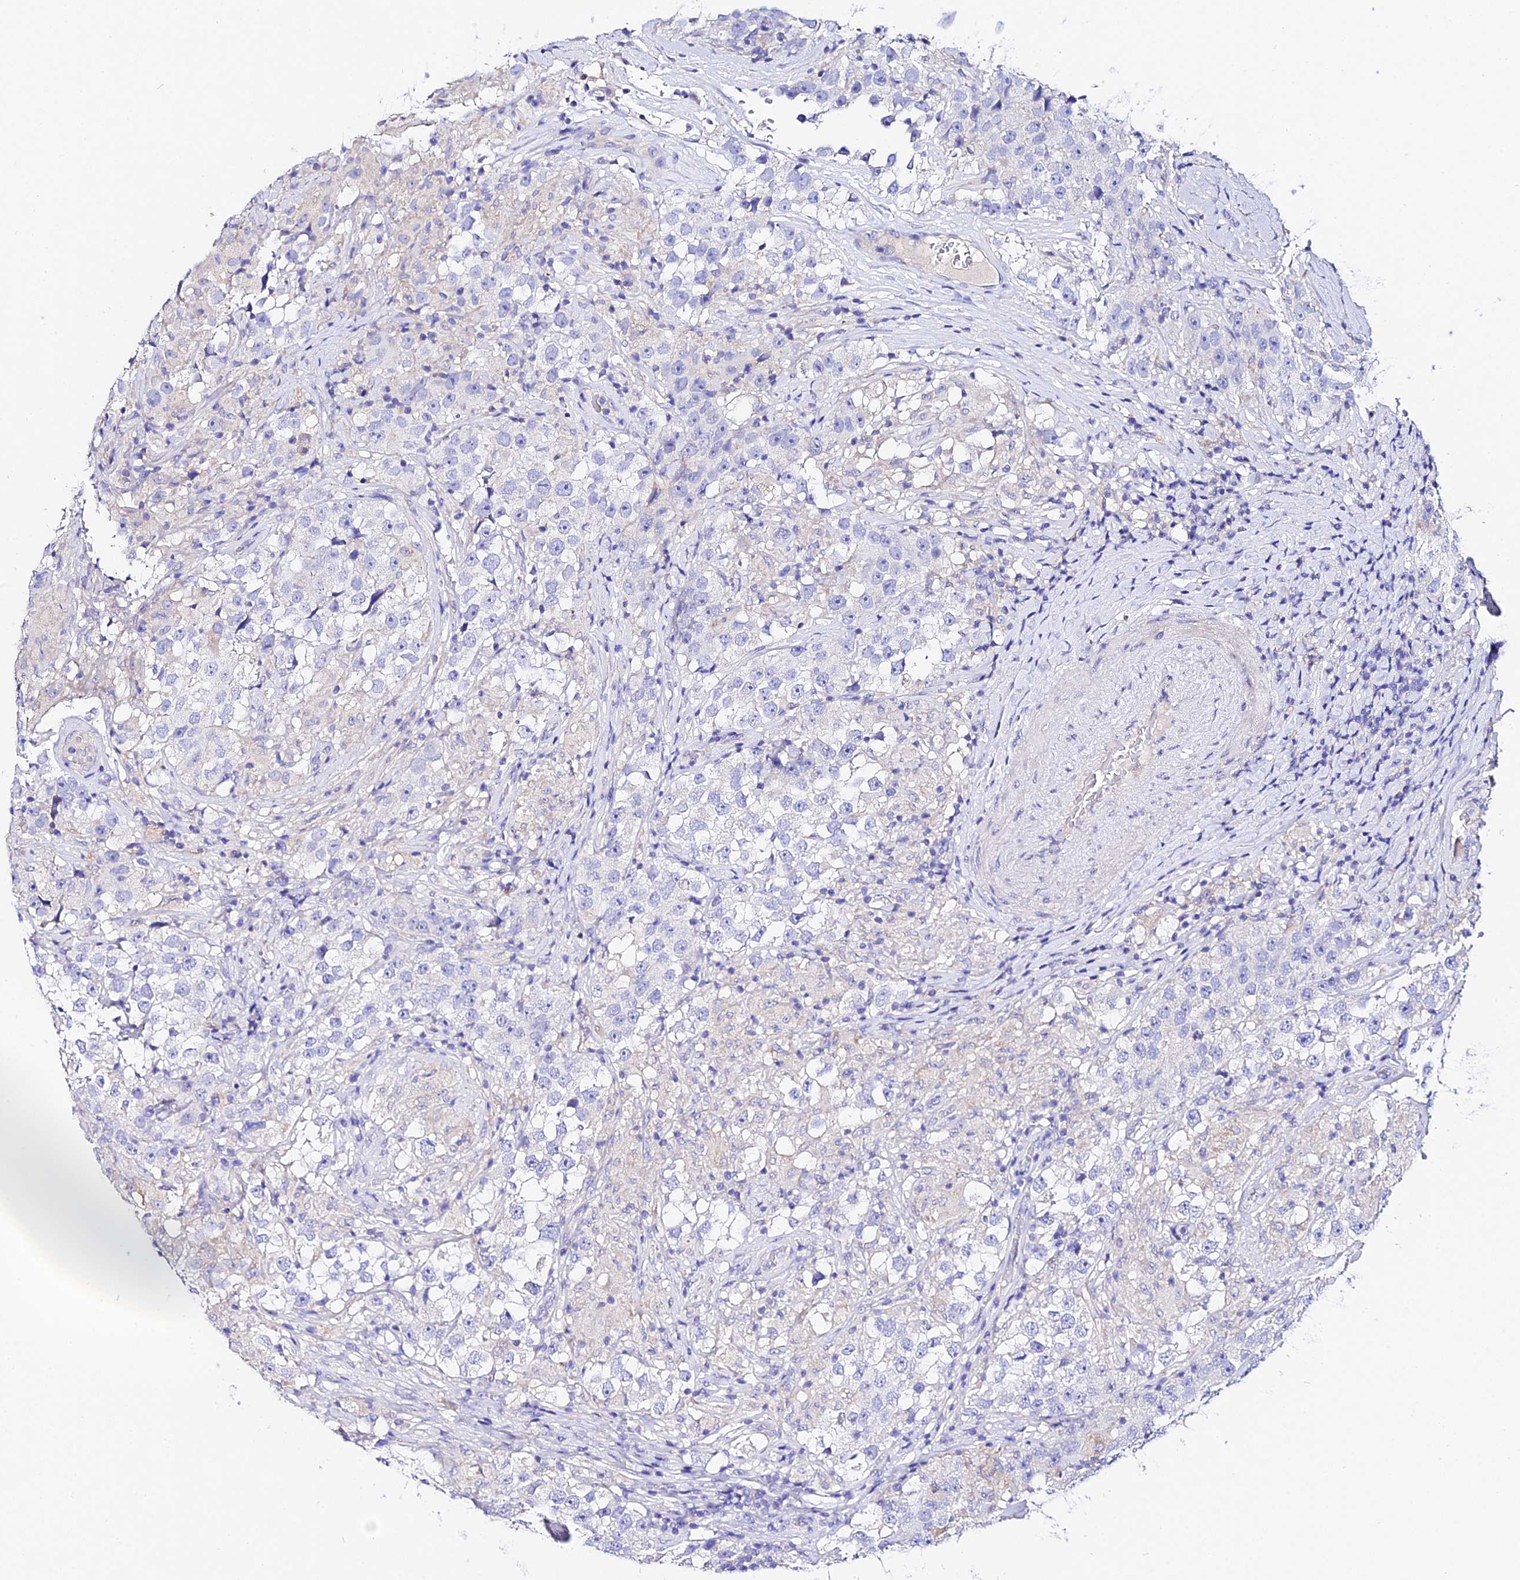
{"staining": {"intensity": "negative", "quantity": "none", "location": "none"}, "tissue": "testis cancer", "cell_type": "Tumor cells", "image_type": "cancer", "snomed": [{"axis": "morphology", "description": "Seminoma, NOS"}, {"axis": "topography", "description": "Testis"}], "caption": "IHC photomicrograph of testis cancer (seminoma) stained for a protein (brown), which displays no staining in tumor cells.", "gene": "TMEM117", "patient": {"sex": "male", "age": 46}}